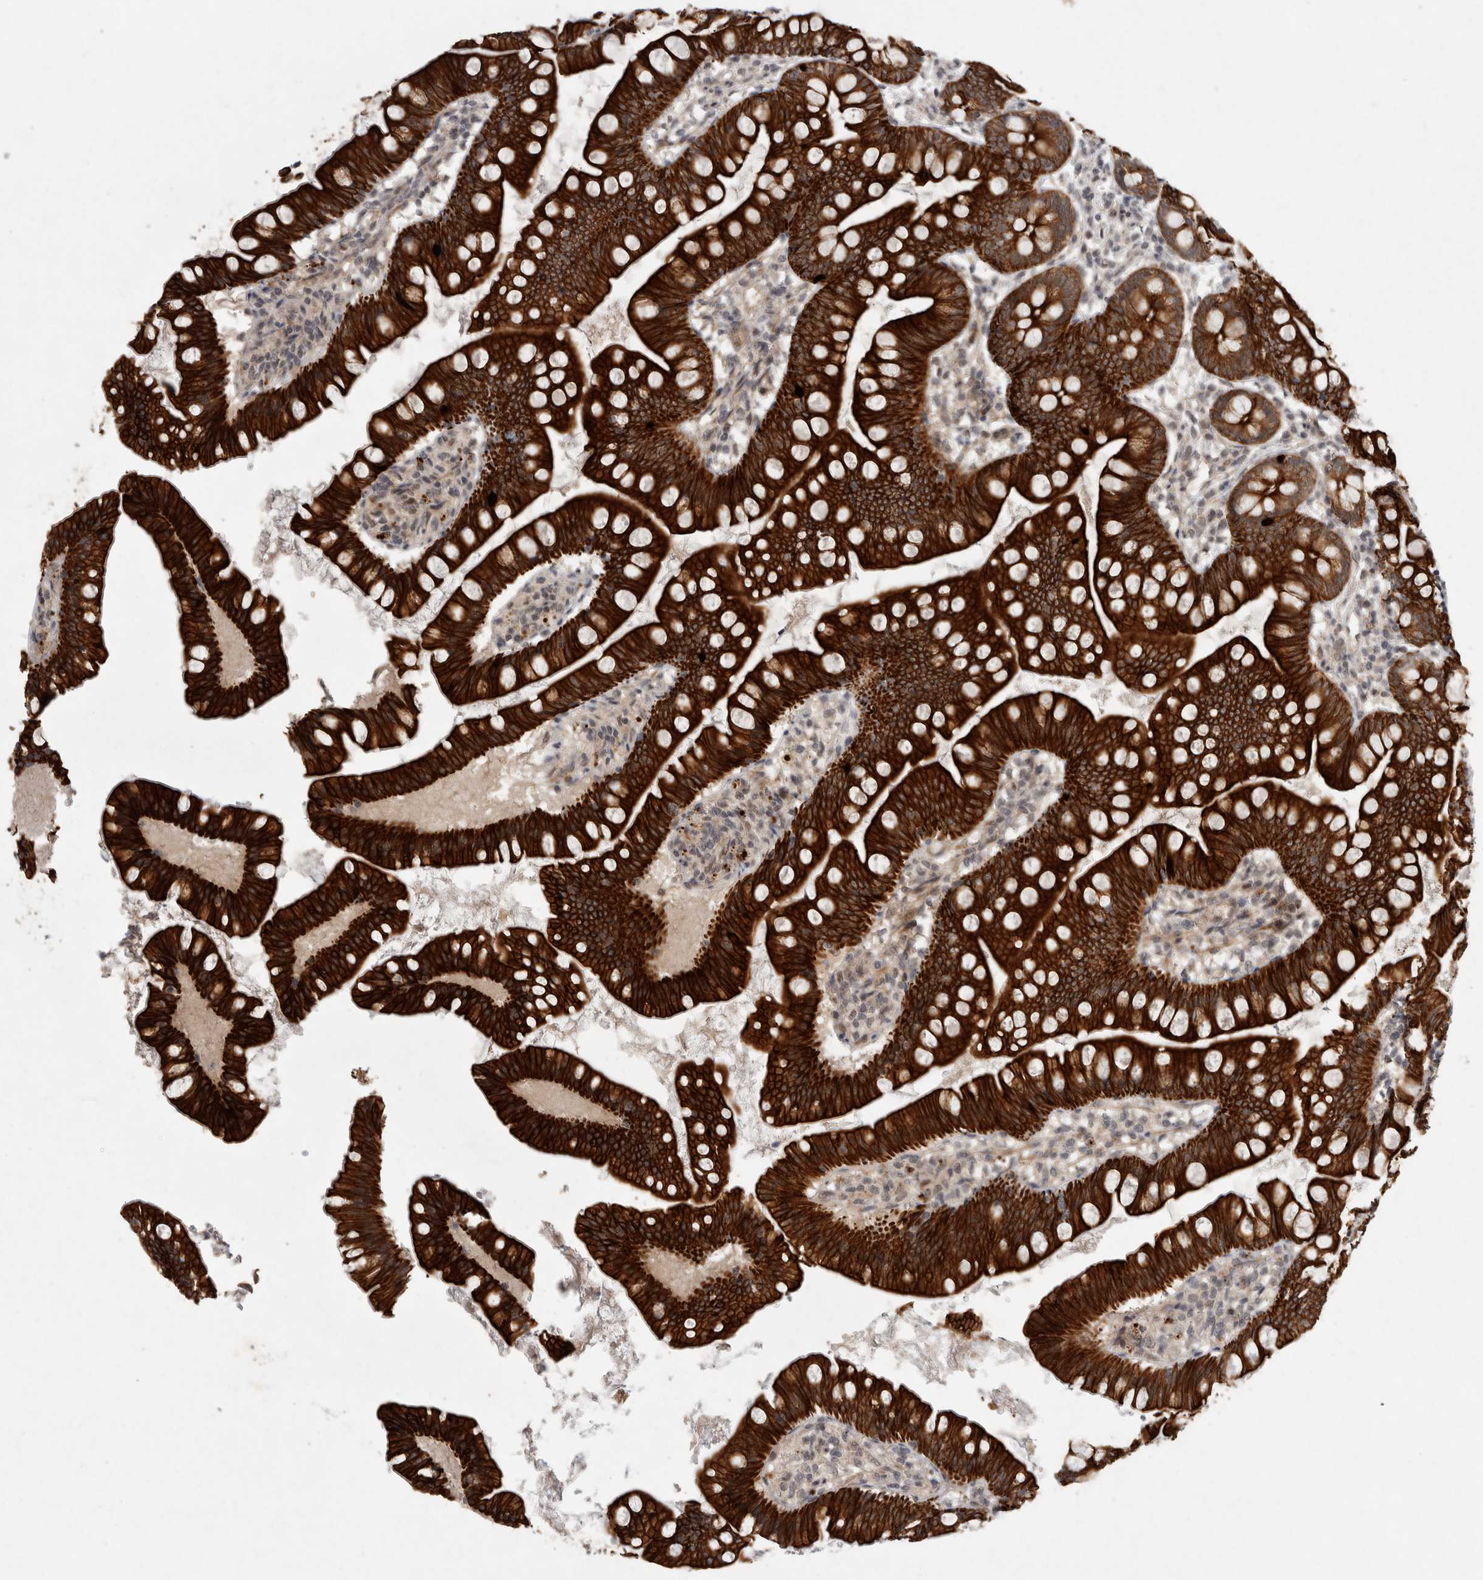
{"staining": {"intensity": "strong", "quantity": ">75%", "location": "cytoplasmic/membranous"}, "tissue": "small intestine", "cell_type": "Glandular cells", "image_type": "normal", "snomed": [{"axis": "morphology", "description": "Normal tissue, NOS"}, {"axis": "topography", "description": "Small intestine"}], "caption": "About >75% of glandular cells in unremarkable human small intestine display strong cytoplasmic/membranous protein expression as visualized by brown immunohistochemical staining.", "gene": "CRISPLD1", "patient": {"sex": "male", "age": 7}}